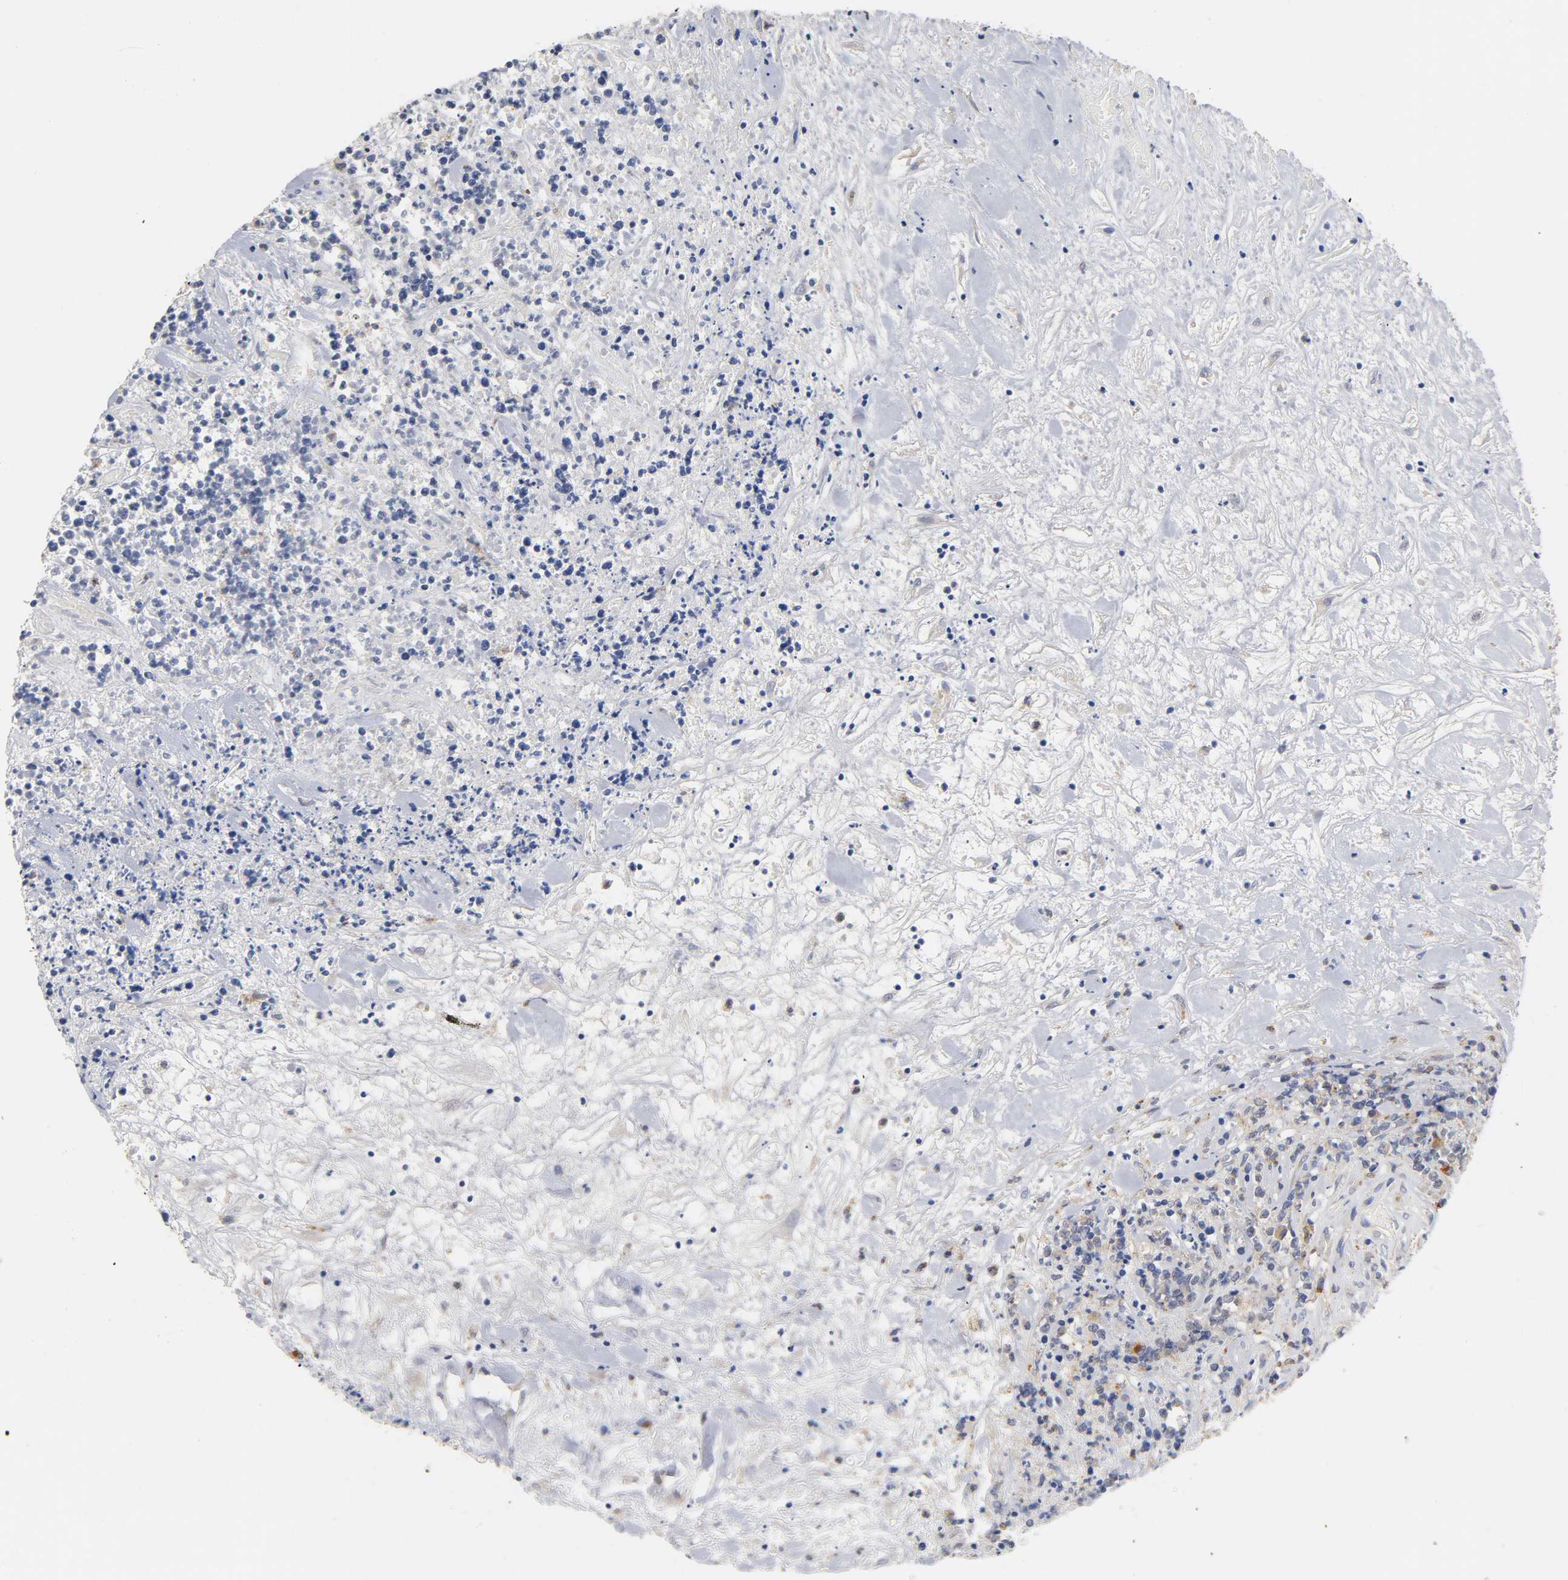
{"staining": {"intensity": "moderate", "quantity": "<25%", "location": "cytoplasmic/membranous"}, "tissue": "lymphoma", "cell_type": "Tumor cells", "image_type": "cancer", "snomed": [{"axis": "morphology", "description": "Malignant lymphoma, non-Hodgkin's type, High grade"}, {"axis": "topography", "description": "Soft tissue"}], "caption": "Protein expression analysis of lymphoma demonstrates moderate cytoplasmic/membranous staining in about <25% of tumor cells.", "gene": "SEMA5A", "patient": {"sex": "male", "age": 18}}